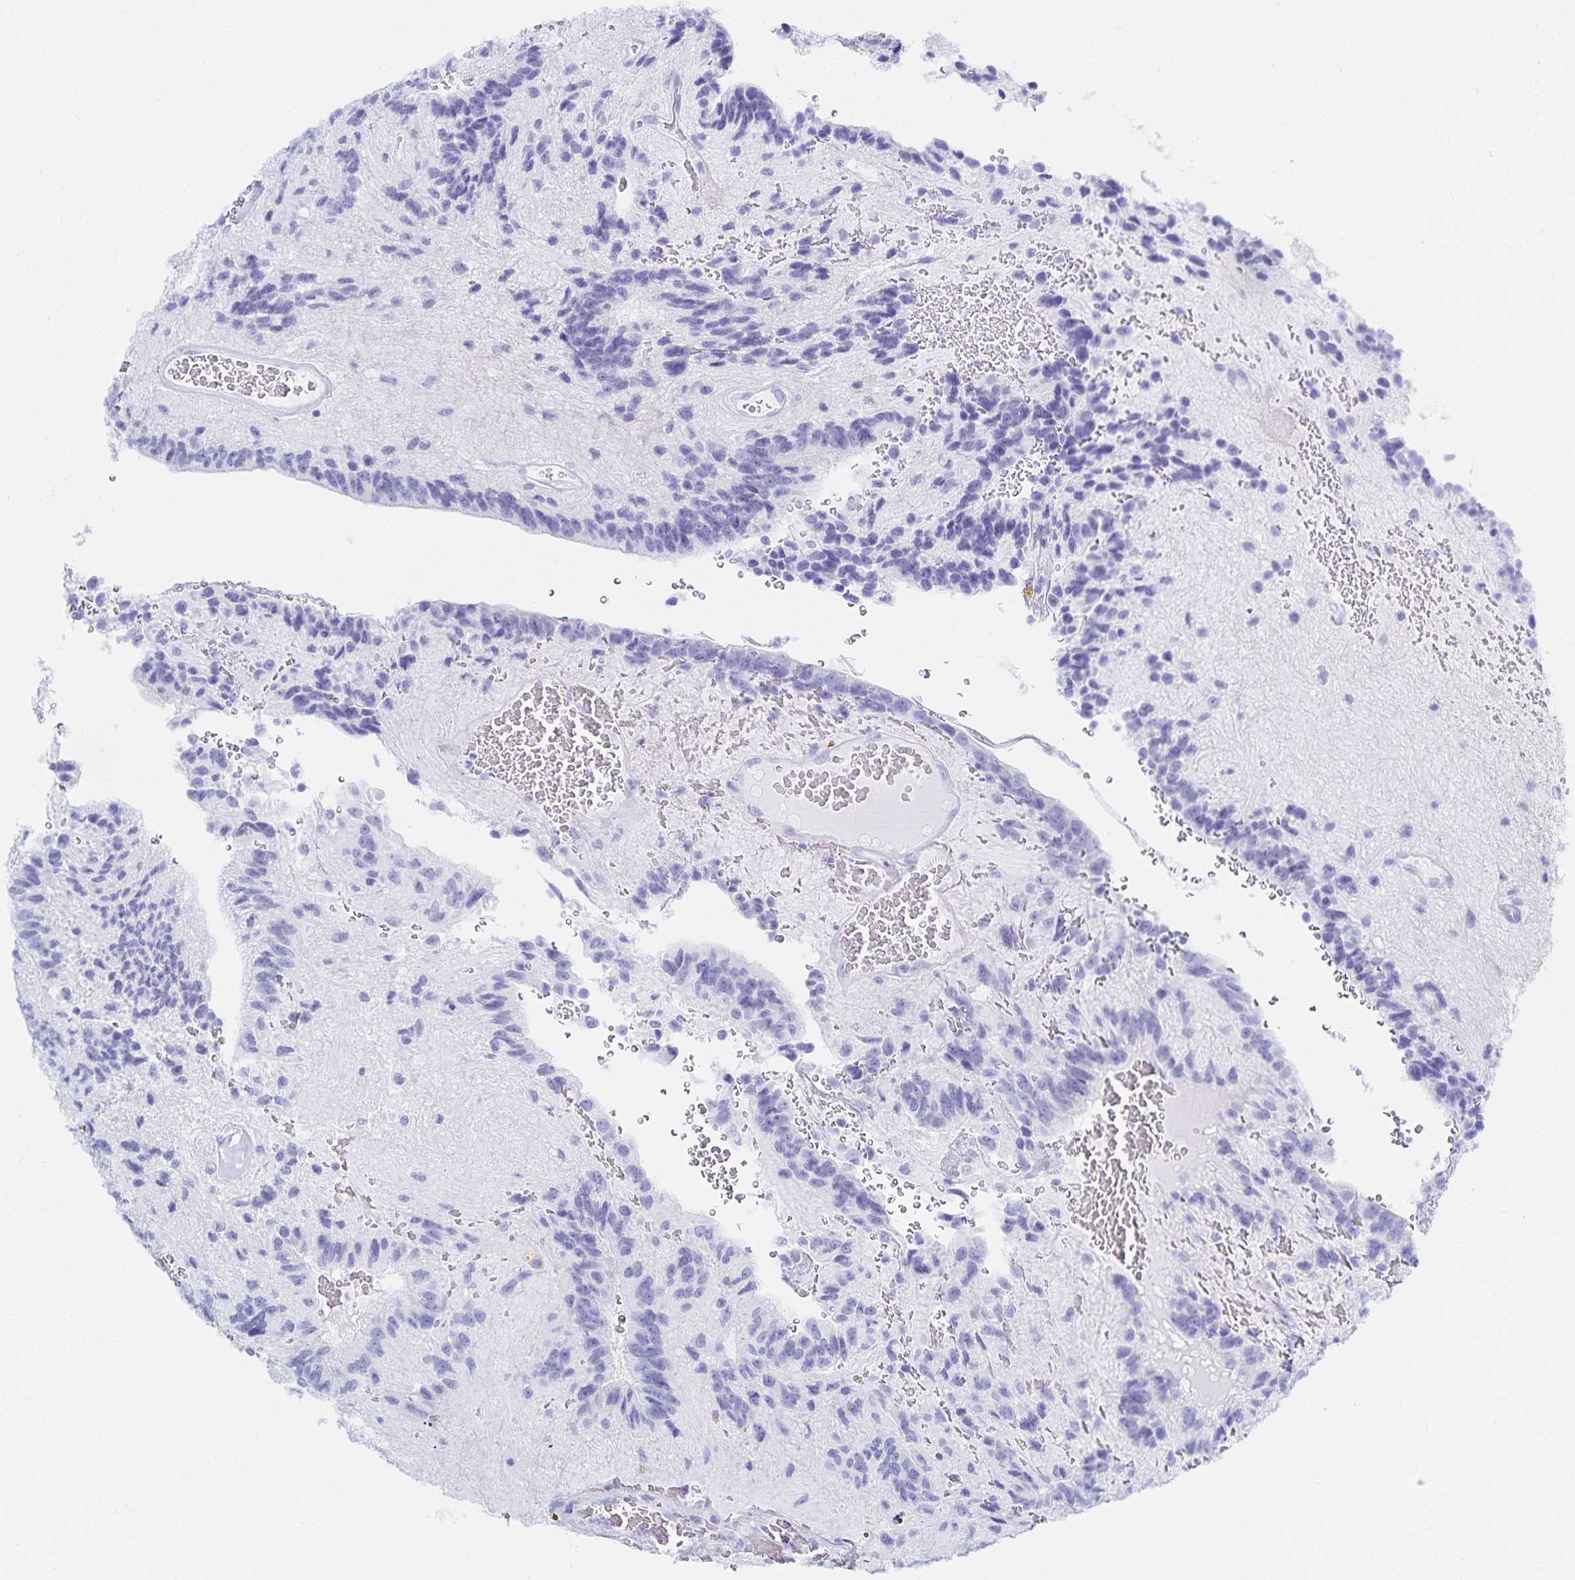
{"staining": {"intensity": "negative", "quantity": "none", "location": "none"}, "tissue": "glioma", "cell_type": "Tumor cells", "image_type": "cancer", "snomed": [{"axis": "morphology", "description": "Glioma, malignant, Low grade"}, {"axis": "topography", "description": "Brain"}], "caption": "Photomicrograph shows no significant protein expression in tumor cells of low-grade glioma (malignant). Nuclei are stained in blue.", "gene": "SNTN", "patient": {"sex": "male", "age": 31}}